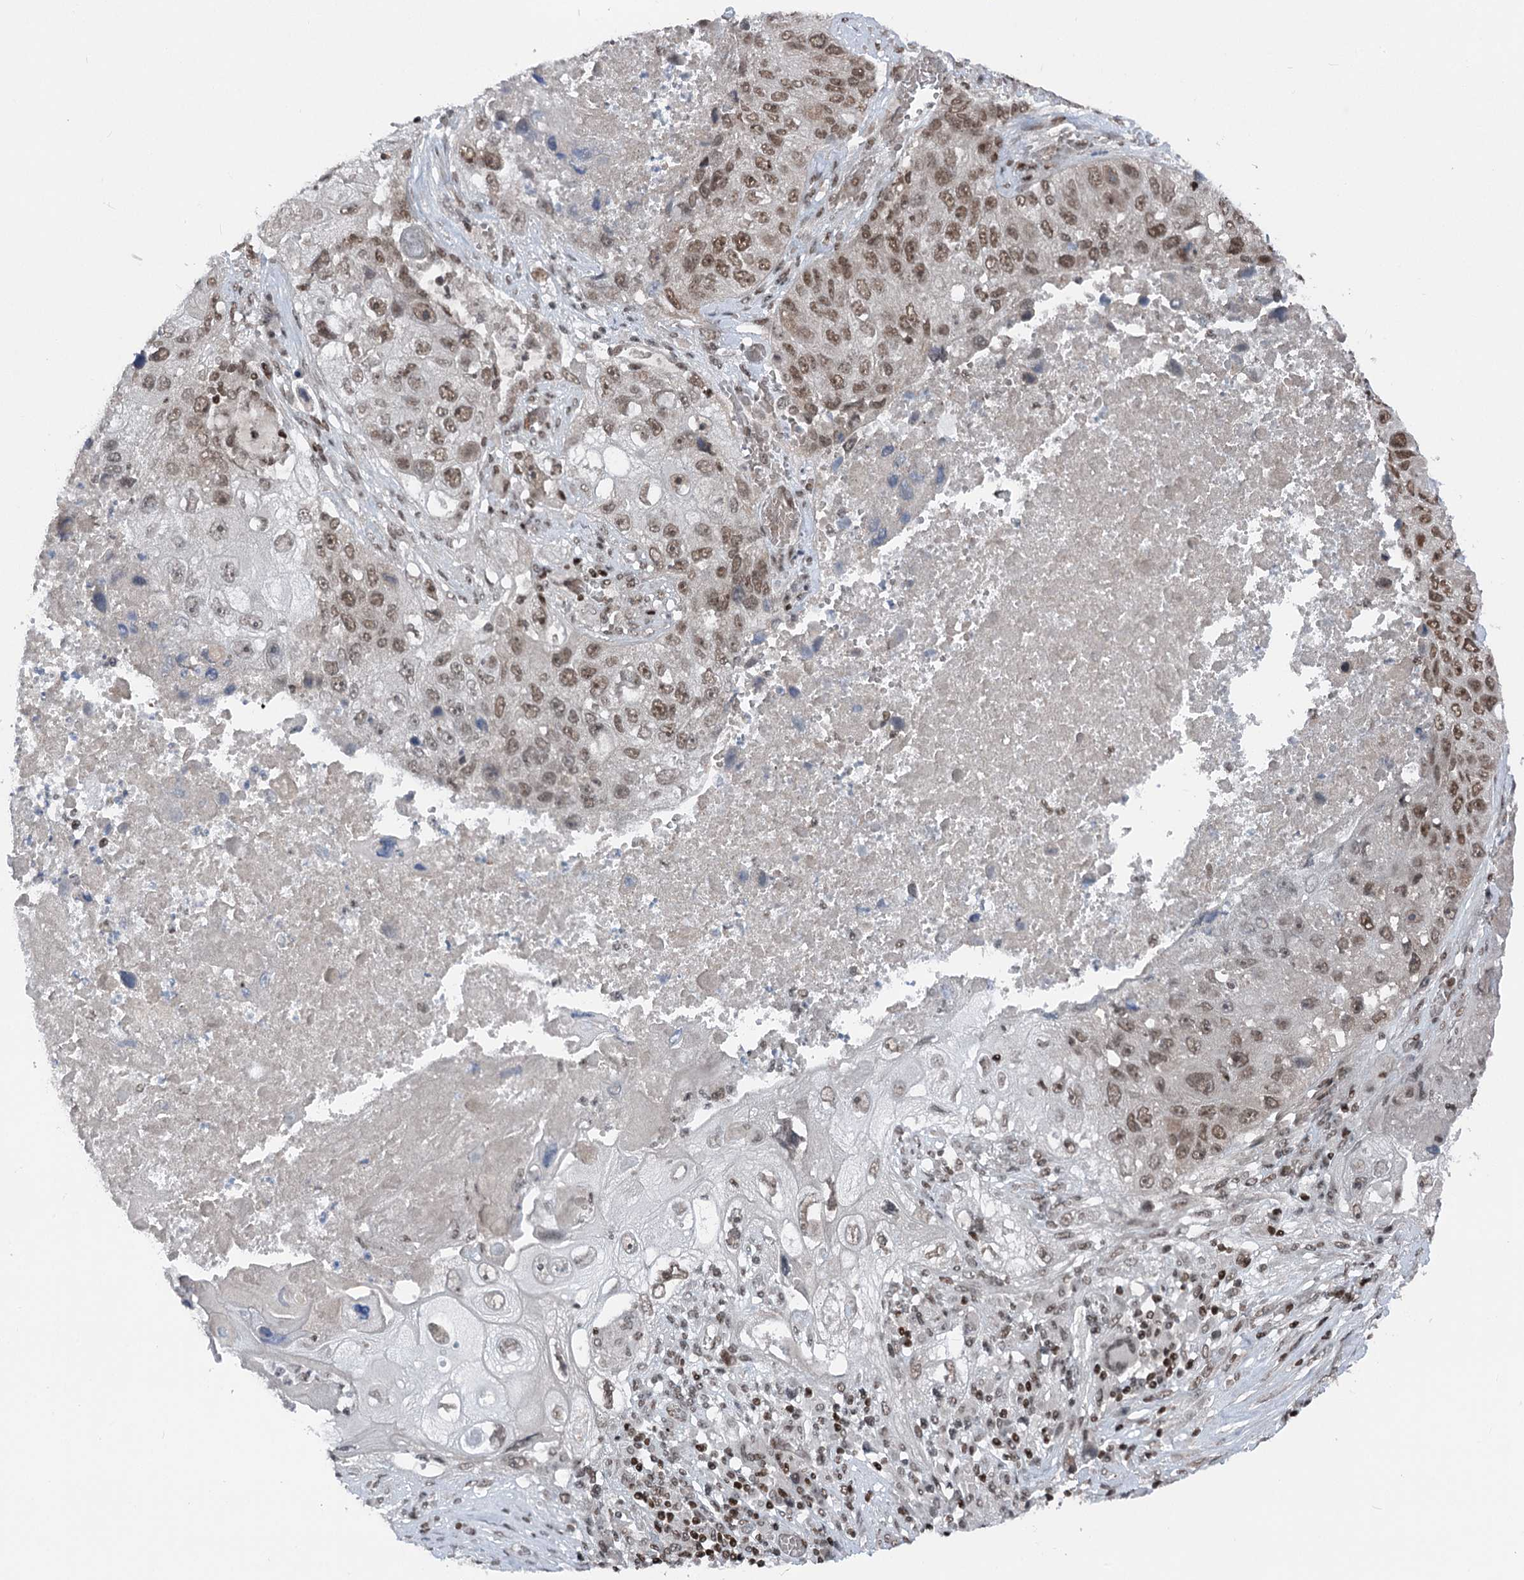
{"staining": {"intensity": "moderate", "quantity": ">75%", "location": "nuclear"}, "tissue": "lung cancer", "cell_type": "Tumor cells", "image_type": "cancer", "snomed": [{"axis": "morphology", "description": "Squamous cell carcinoma, NOS"}, {"axis": "topography", "description": "Lung"}], "caption": "DAB immunohistochemical staining of squamous cell carcinoma (lung) displays moderate nuclear protein positivity in about >75% of tumor cells.", "gene": "CGGBP1", "patient": {"sex": "male", "age": 61}}